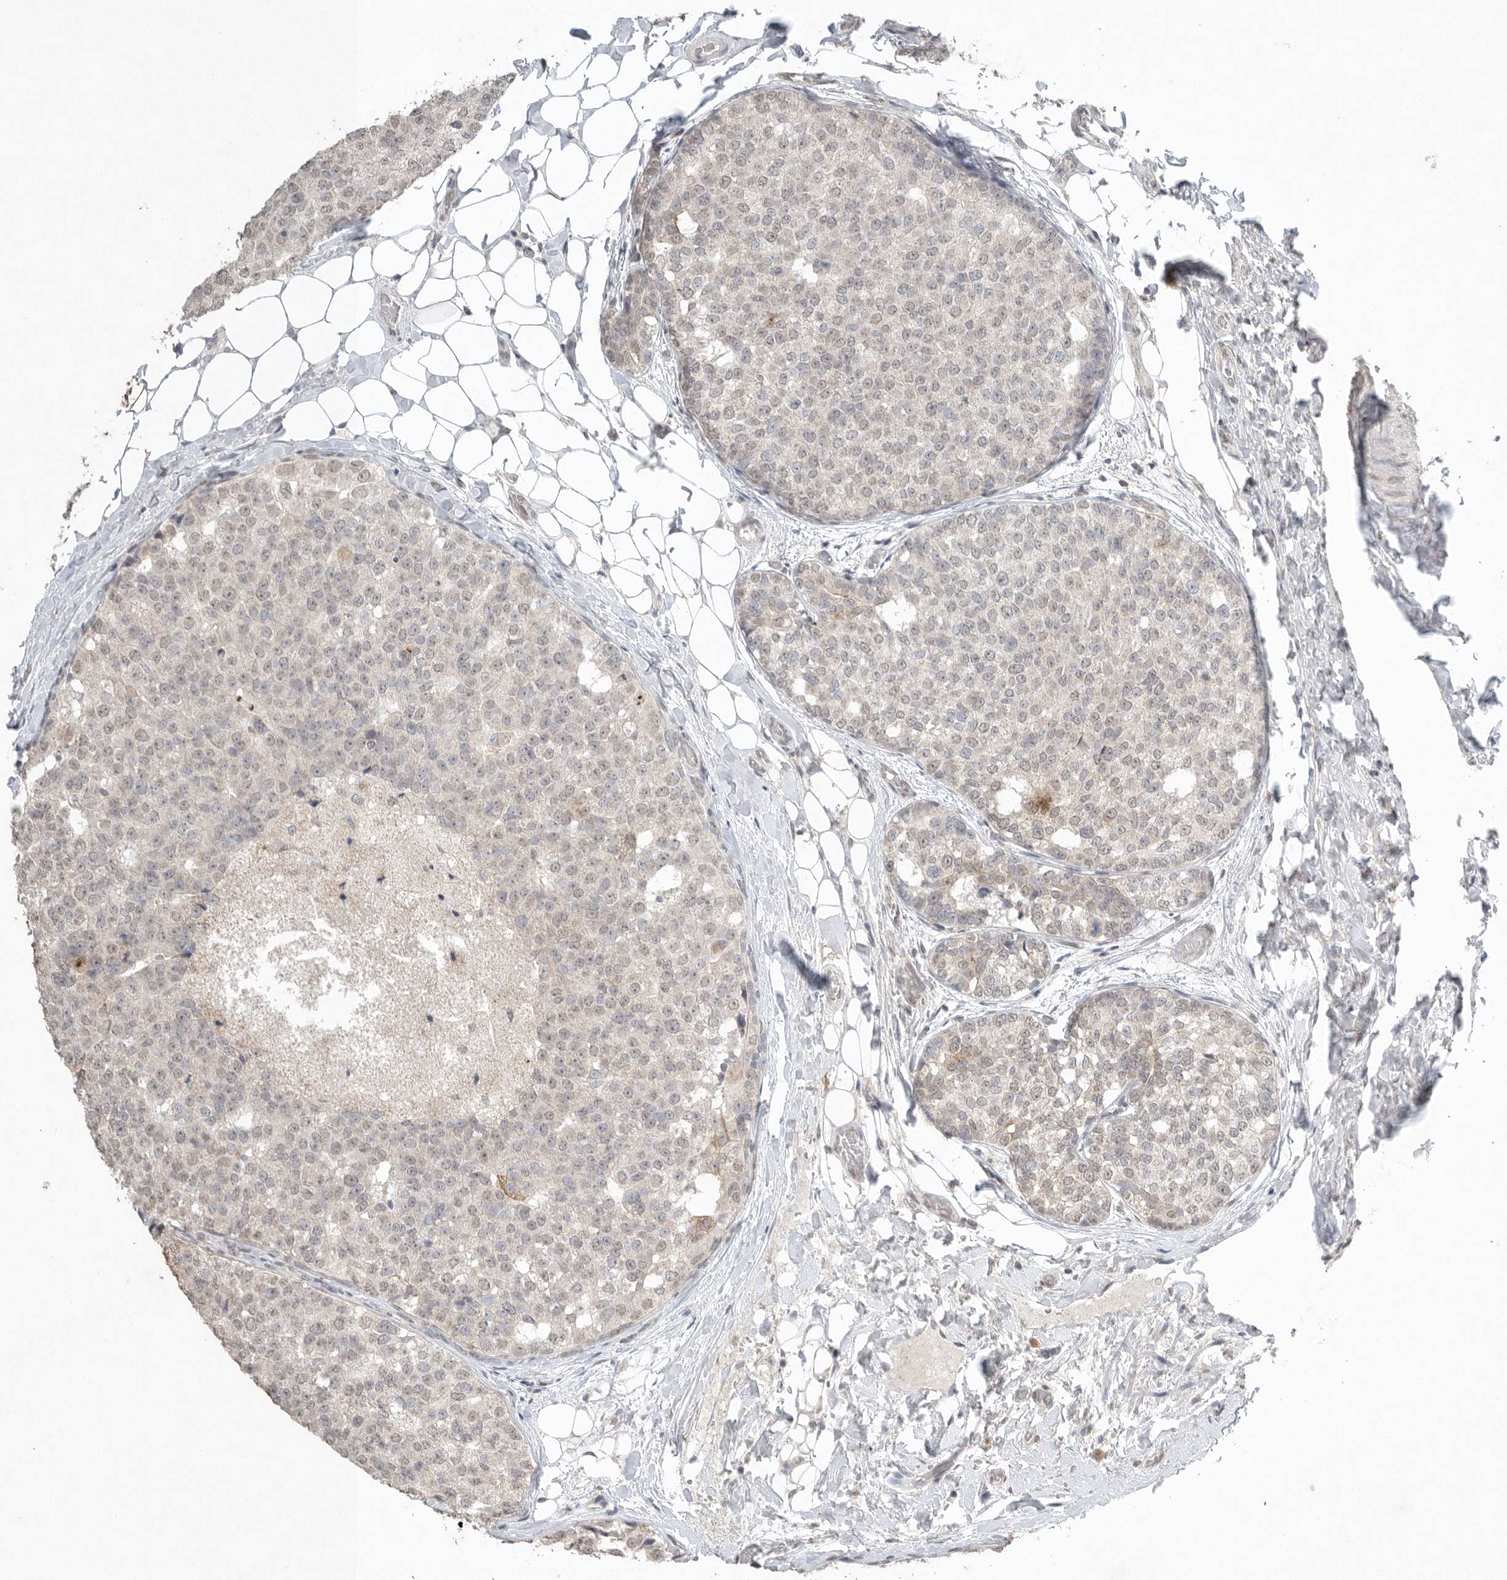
{"staining": {"intensity": "weak", "quantity": "<25%", "location": "nuclear"}, "tissue": "breast cancer", "cell_type": "Tumor cells", "image_type": "cancer", "snomed": [{"axis": "morphology", "description": "Normal tissue, NOS"}, {"axis": "morphology", "description": "Duct carcinoma"}, {"axis": "topography", "description": "Breast"}], "caption": "A photomicrograph of human infiltrating ductal carcinoma (breast) is negative for staining in tumor cells. (DAB (3,3'-diaminobenzidine) immunohistochemistry visualized using brightfield microscopy, high magnification).", "gene": "KLK5", "patient": {"sex": "female", "age": 43}}